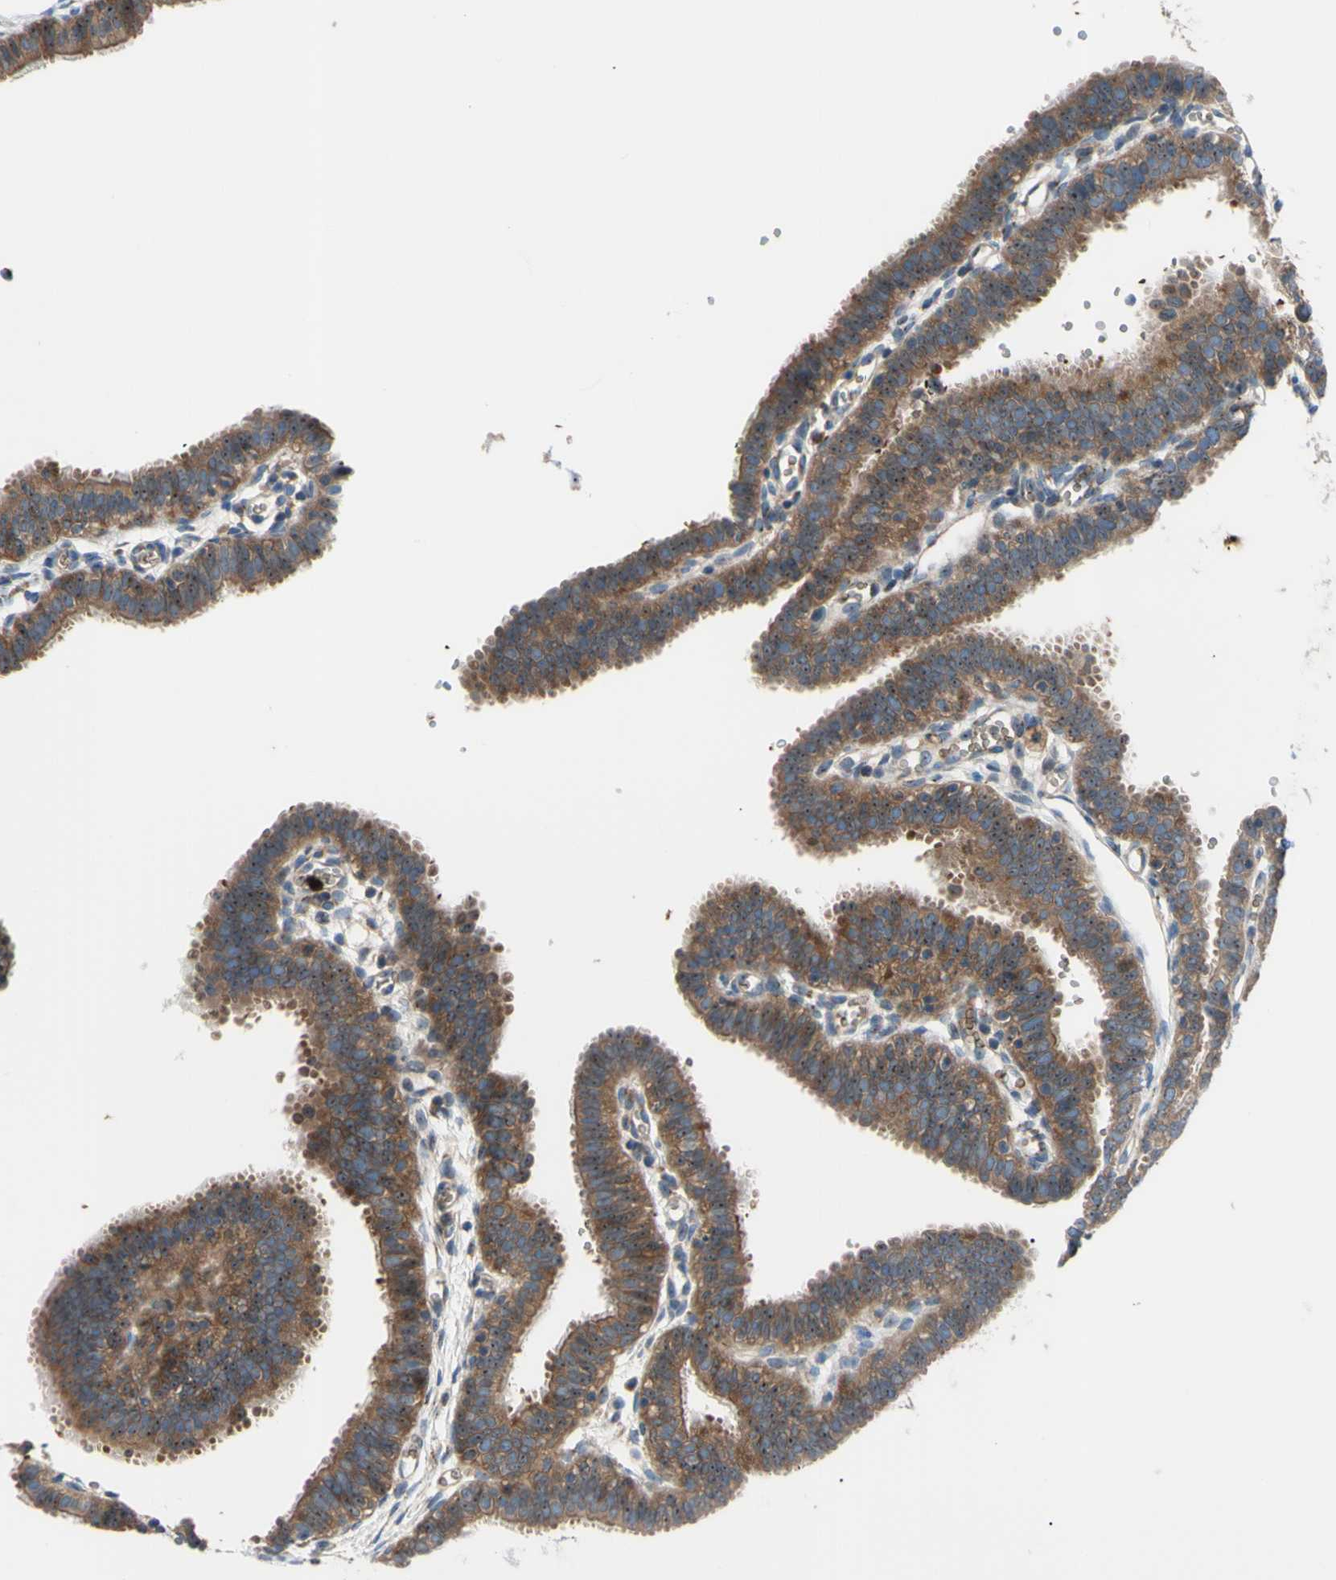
{"staining": {"intensity": "strong", "quantity": ">75%", "location": "cytoplasmic/membranous,nuclear"}, "tissue": "fallopian tube", "cell_type": "Glandular cells", "image_type": "normal", "snomed": [{"axis": "morphology", "description": "Normal tissue, NOS"}, {"axis": "topography", "description": "Fallopian tube"}, {"axis": "topography", "description": "Placenta"}], "caption": "Brown immunohistochemical staining in benign fallopian tube reveals strong cytoplasmic/membranous,nuclear expression in about >75% of glandular cells.", "gene": "USP9X", "patient": {"sex": "female", "age": 34}}